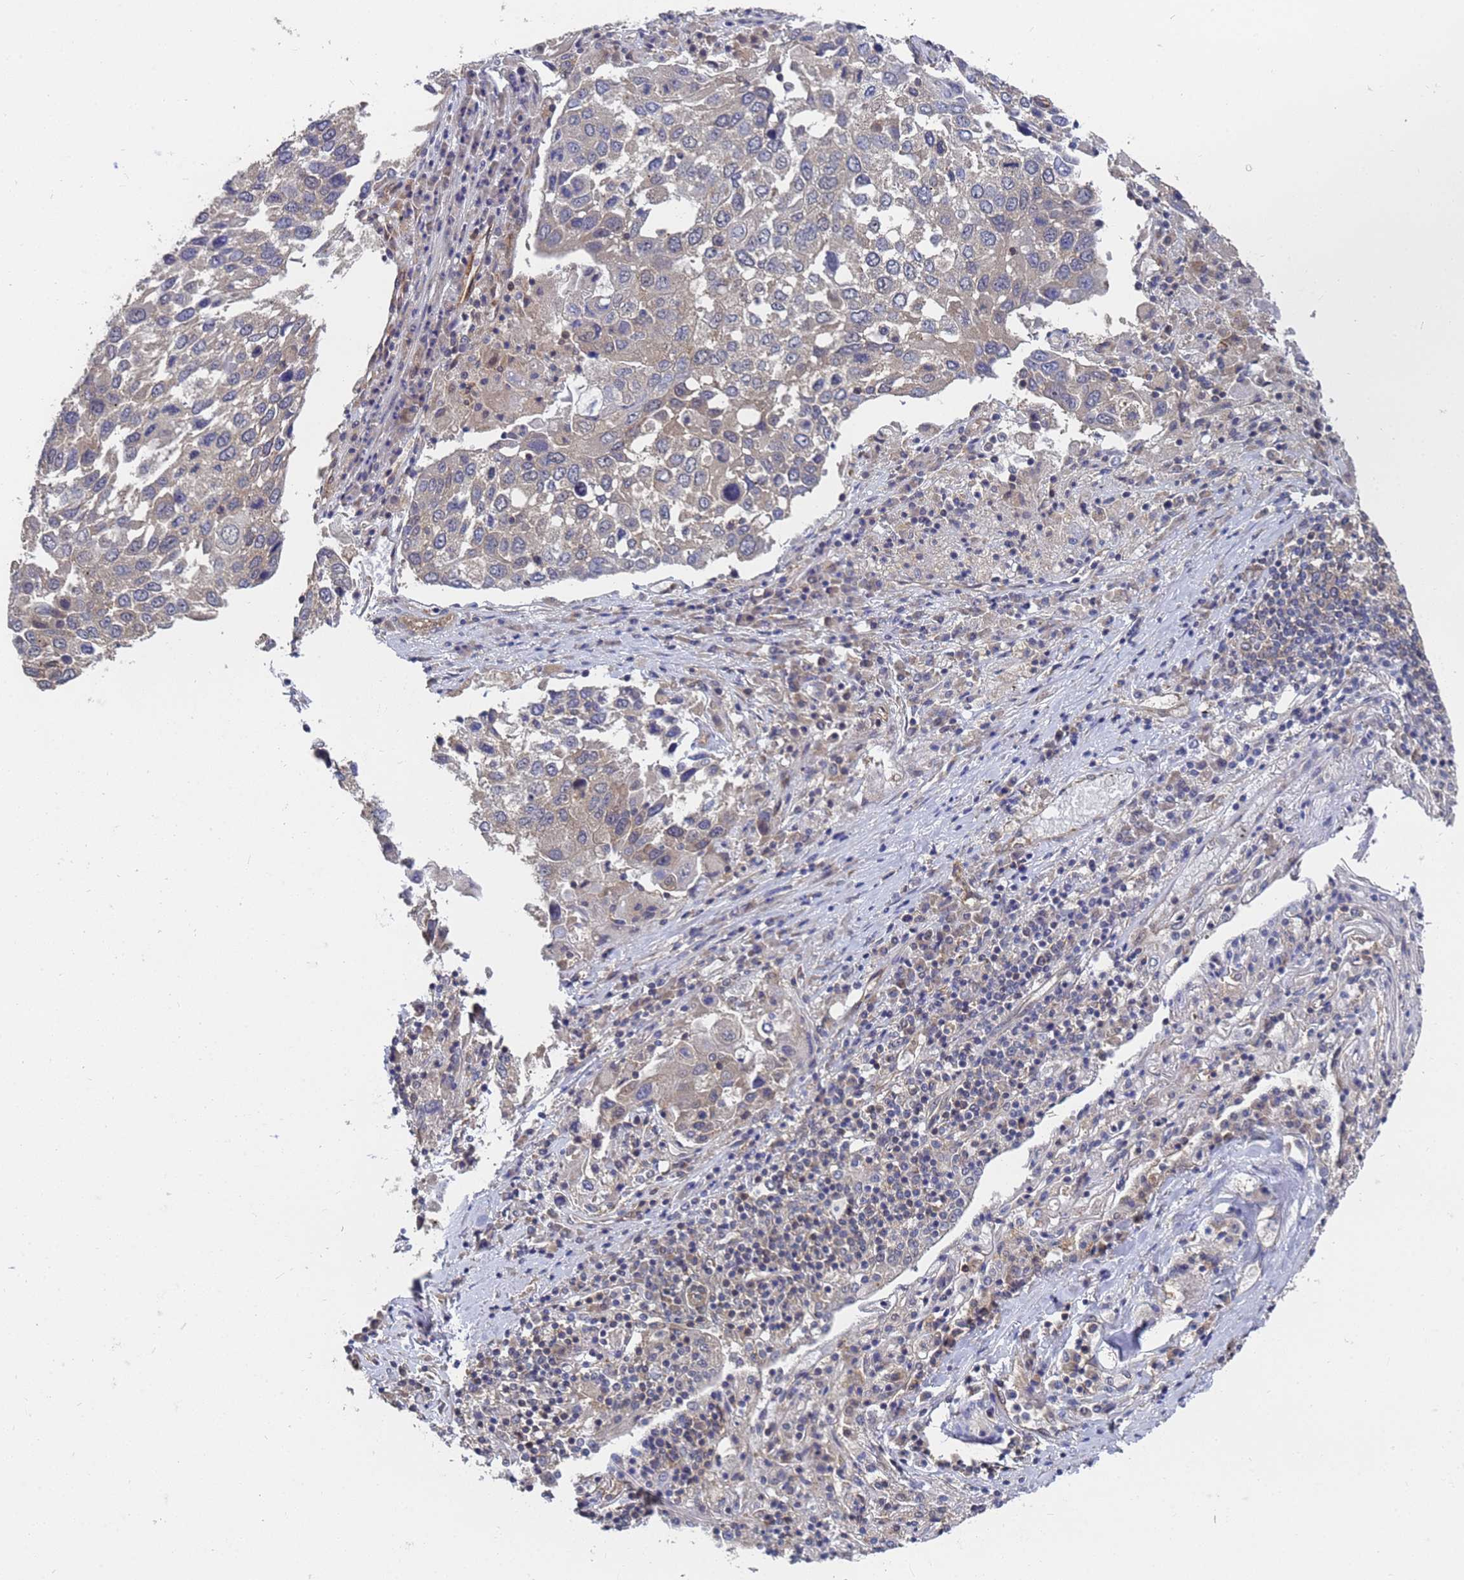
{"staining": {"intensity": "negative", "quantity": "none", "location": "none"}, "tissue": "lung cancer", "cell_type": "Tumor cells", "image_type": "cancer", "snomed": [{"axis": "morphology", "description": "Squamous cell carcinoma, NOS"}, {"axis": "topography", "description": "Lung"}], "caption": "High power microscopy photomicrograph of an immunohistochemistry histopathology image of squamous cell carcinoma (lung), revealing no significant staining in tumor cells.", "gene": "ALS2CL", "patient": {"sex": "male", "age": 65}}